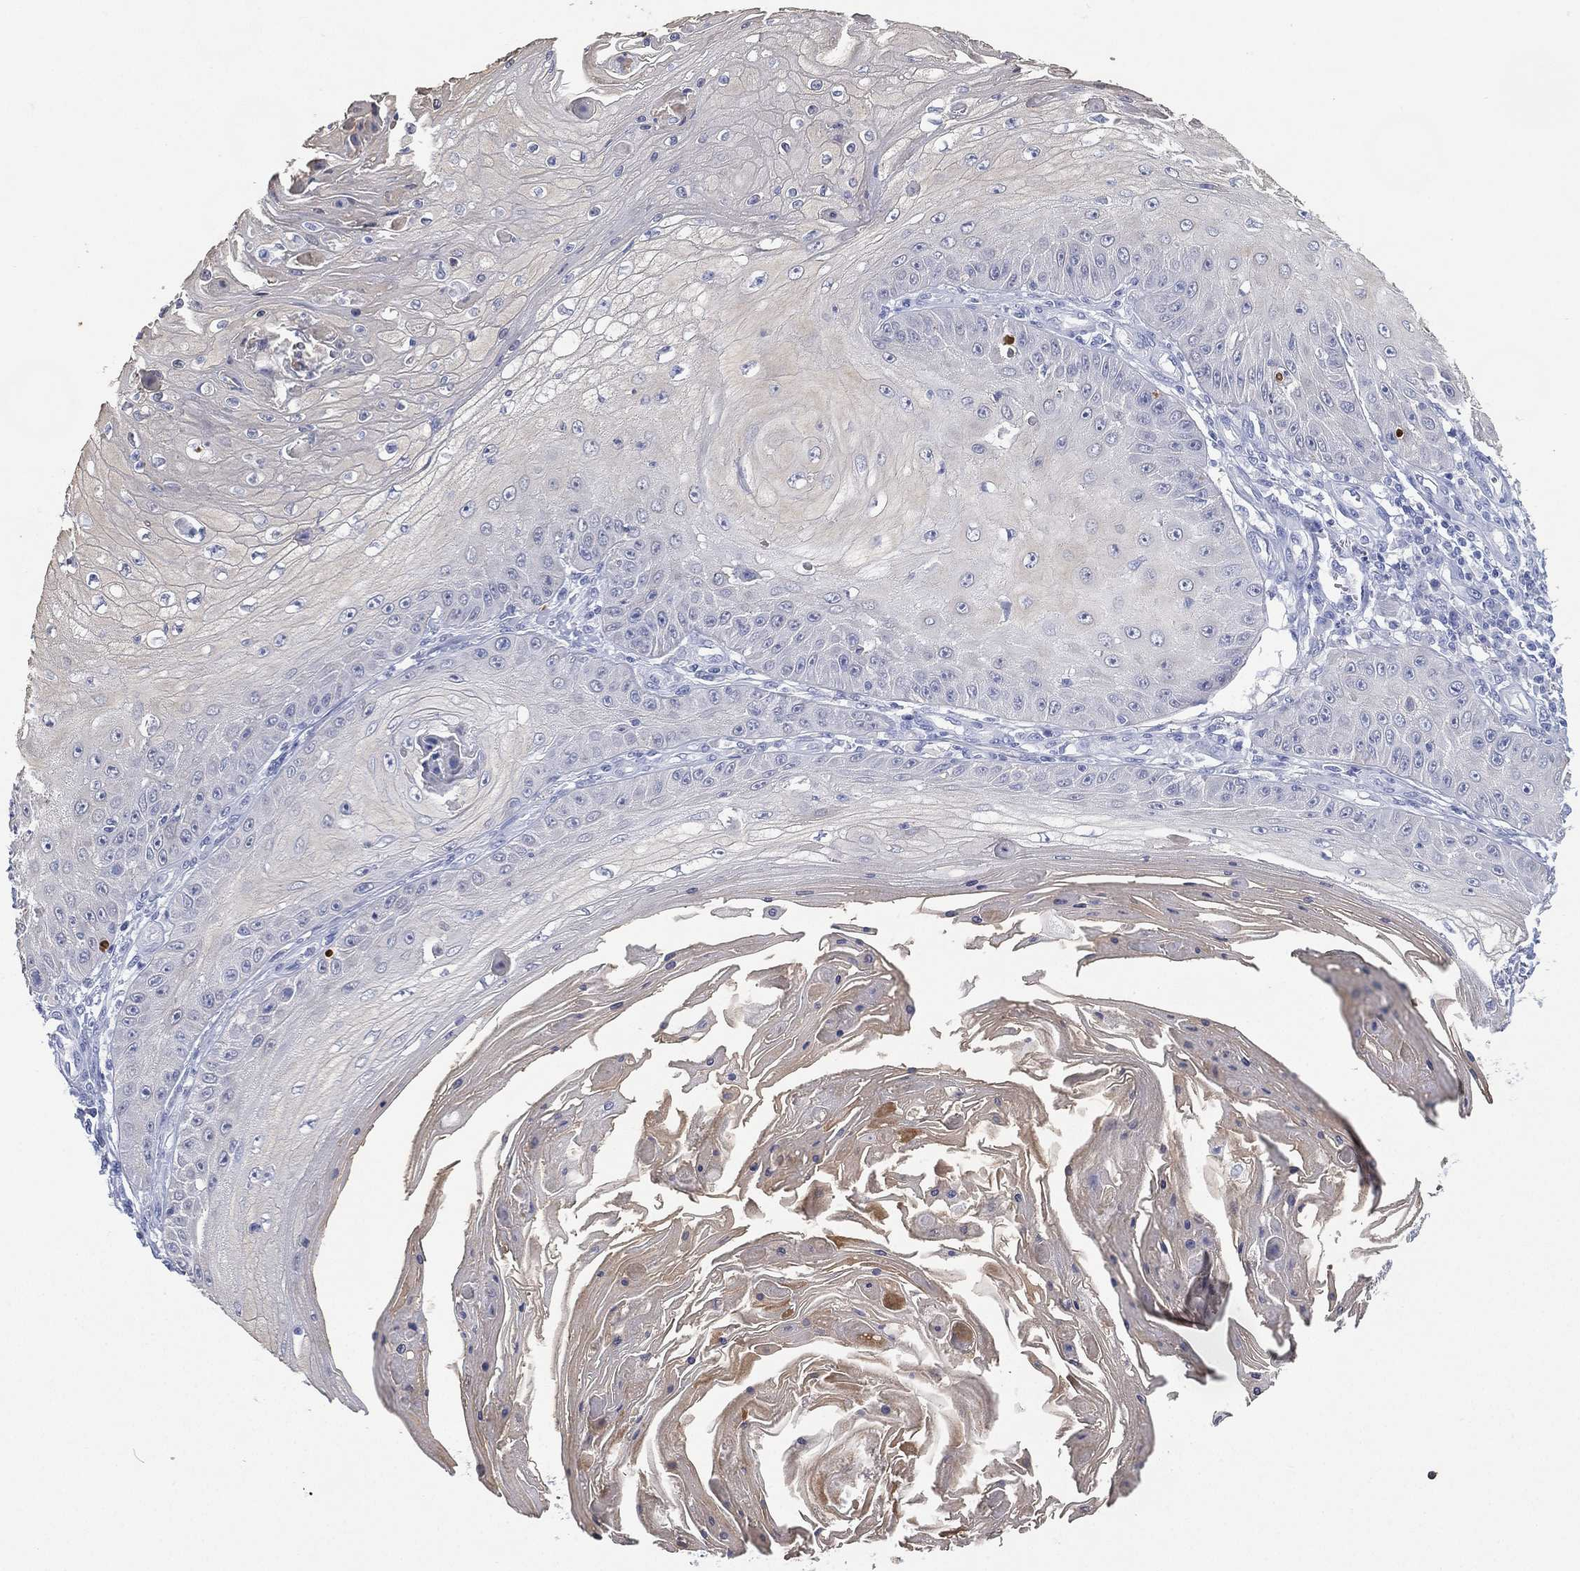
{"staining": {"intensity": "negative", "quantity": "none", "location": "none"}, "tissue": "skin cancer", "cell_type": "Tumor cells", "image_type": "cancer", "snomed": [{"axis": "morphology", "description": "Squamous cell carcinoma, NOS"}, {"axis": "topography", "description": "Skin"}], "caption": "This micrograph is of skin cancer stained with immunohistochemistry (IHC) to label a protein in brown with the nuclei are counter-stained blue. There is no staining in tumor cells. (Immunohistochemistry (ihc), brightfield microscopy, high magnification).", "gene": "FMO1", "patient": {"sex": "male", "age": 70}}